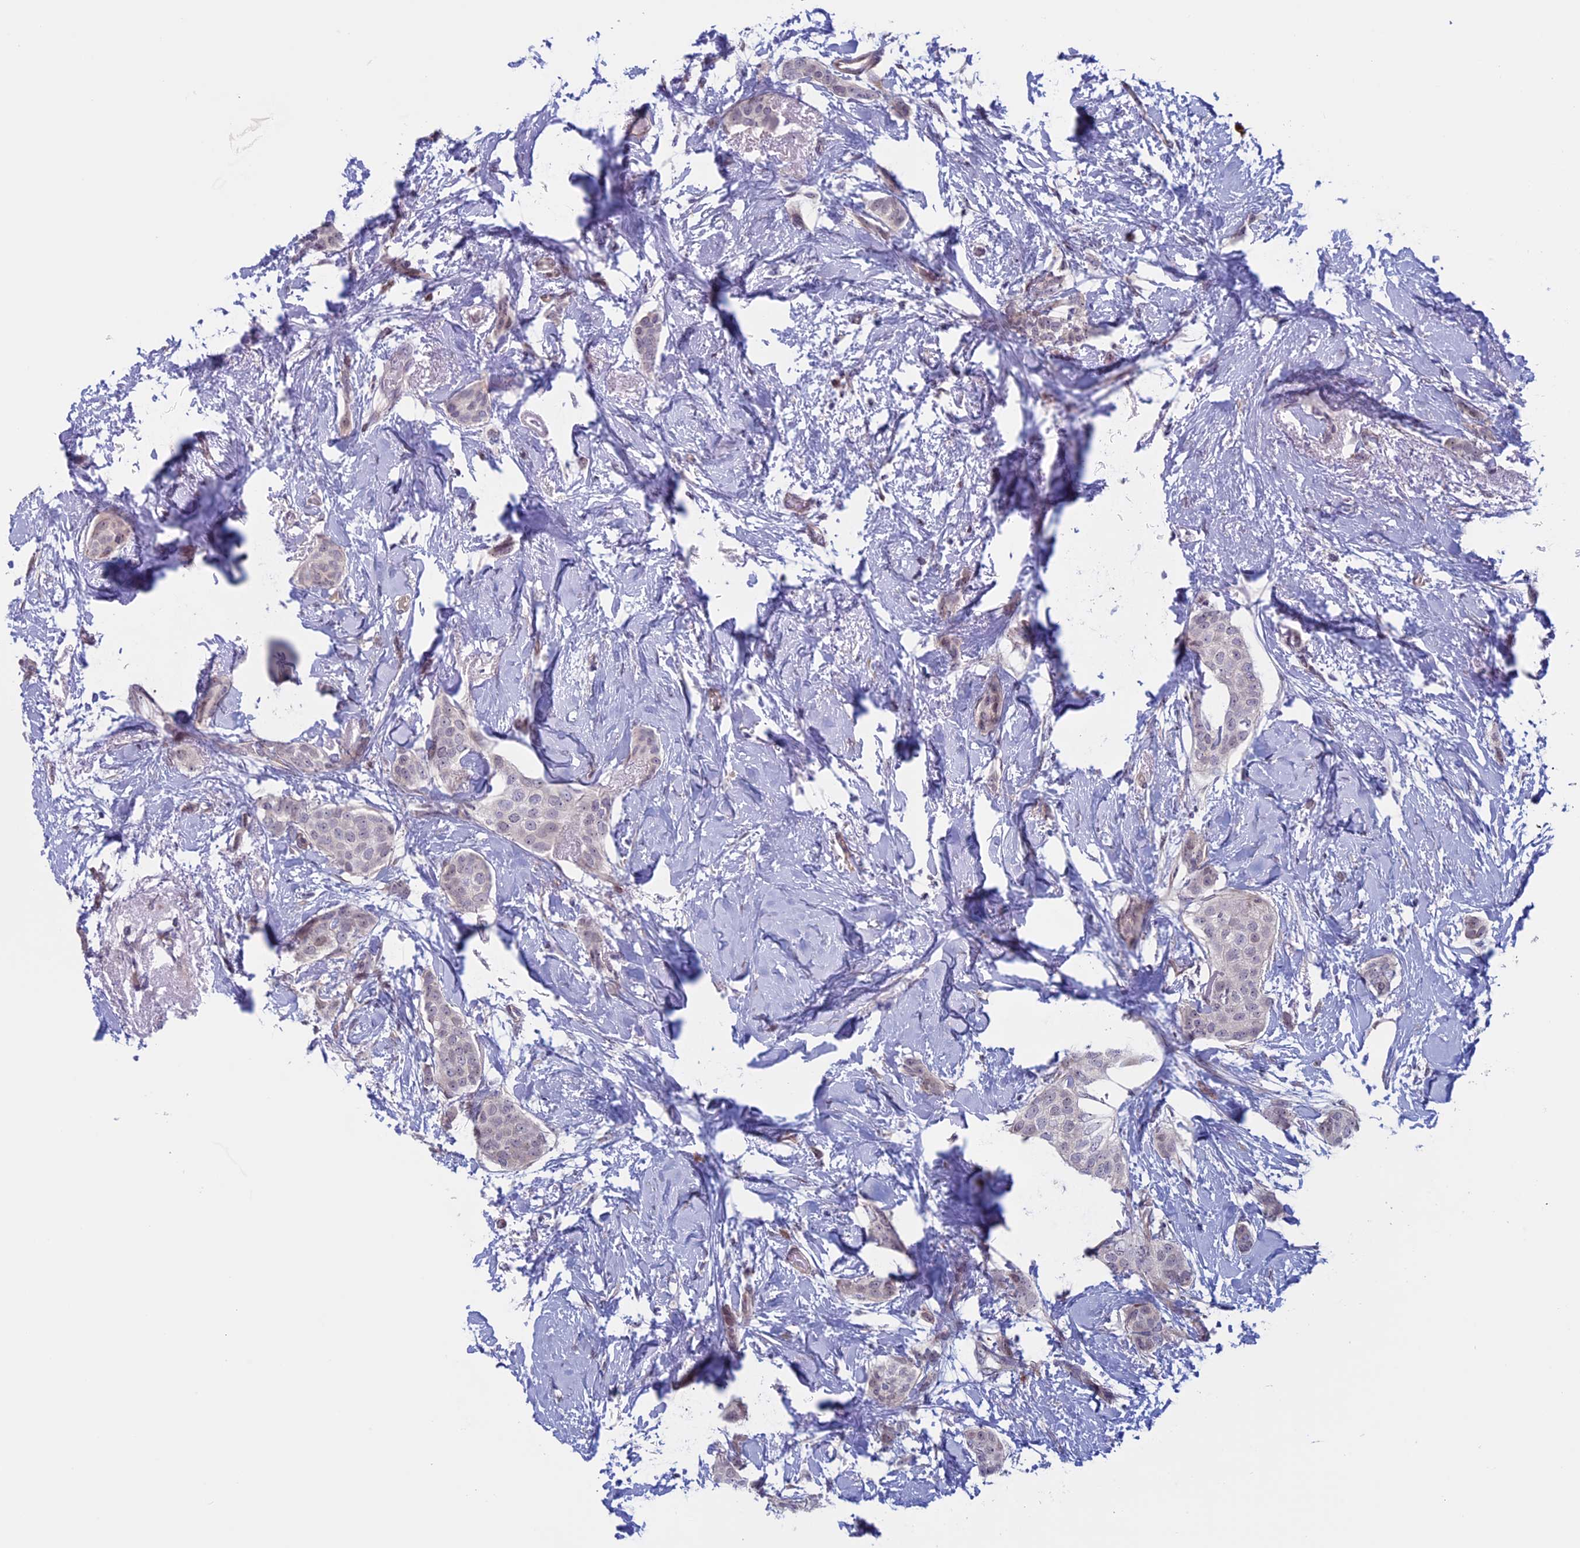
{"staining": {"intensity": "weak", "quantity": "25%-75%", "location": "nuclear"}, "tissue": "breast cancer", "cell_type": "Tumor cells", "image_type": "cancer", "snomed": [{"axis": "morphology", "description": "Duct carcinoma"}, {"axis": "topography", "description": "Breast"}], "caption": "Breast cancer stained with DAB (3,3'-diaminobenzidine) immunohistochemistry (IHC) shows low levels of weak nuclear expression in about 25%-75% of tumor cells.", "gene": "SLC1A6", "patient": {"sex": "female", "age": 72}}